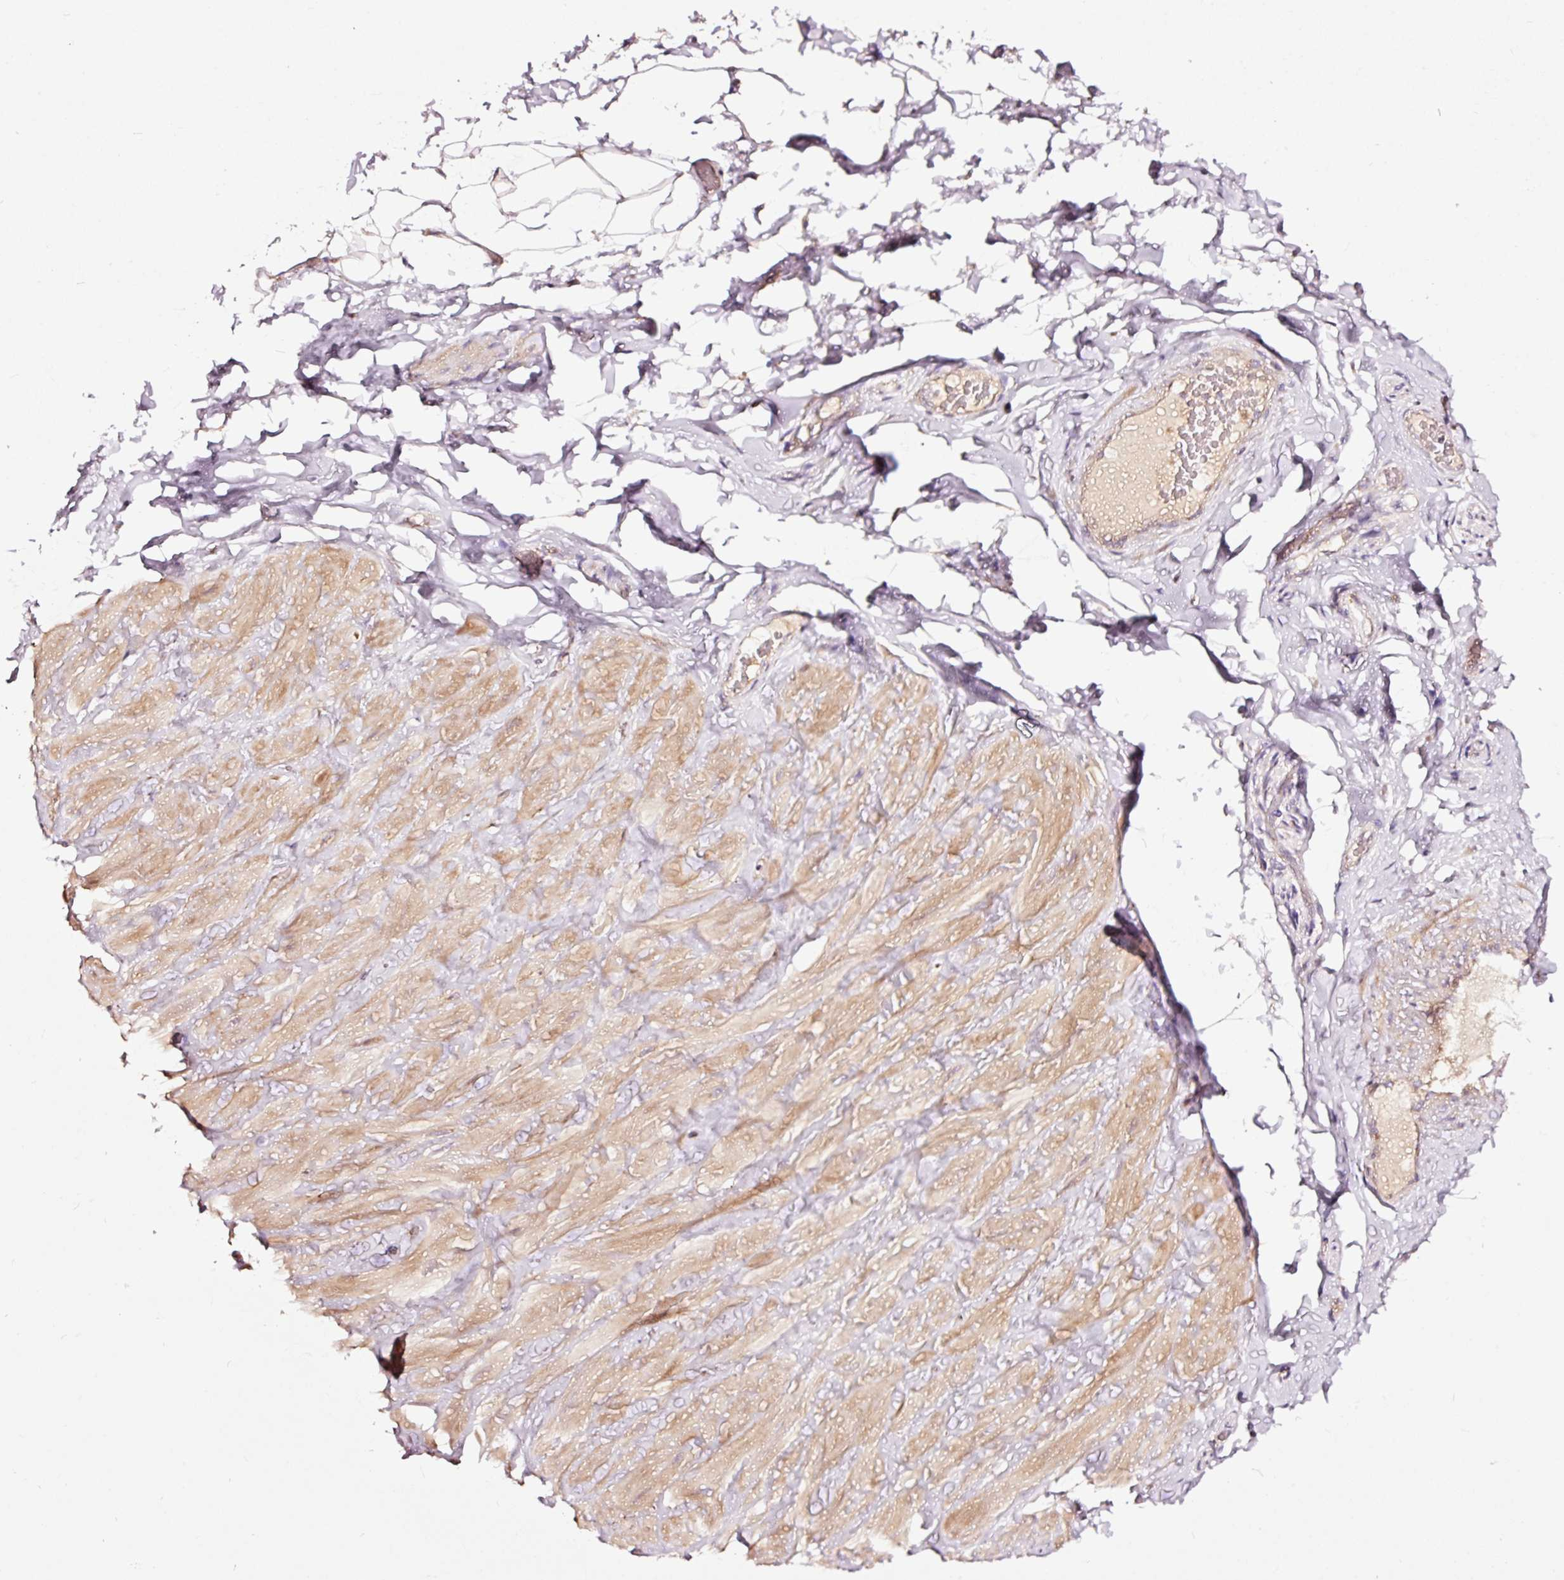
{"staining": {"intensity": "weak", "quantity": "25%-75%", "location": "cytoplasmic/membranous"}, "tissue": "adipose tissue", "cell_type": "Adipocytes", "image_type": "normal", "snomed": [{"axis": "morphology", "description": "Normal tissue, NOS"}, {"axis": "topography", "description": "Vascular tissue"}, {"axis": "topography", "description": "Peripheral nerve tissue"}], "caption": "This image exhibits immunohistochemistry staining of unremarkable adipose tissue, with low weak cytoplasmic/membranous staining in about 25%-75% of adipocytes.", "gene": "TPM1", "patient": {"sex": "male", "age": 41}}